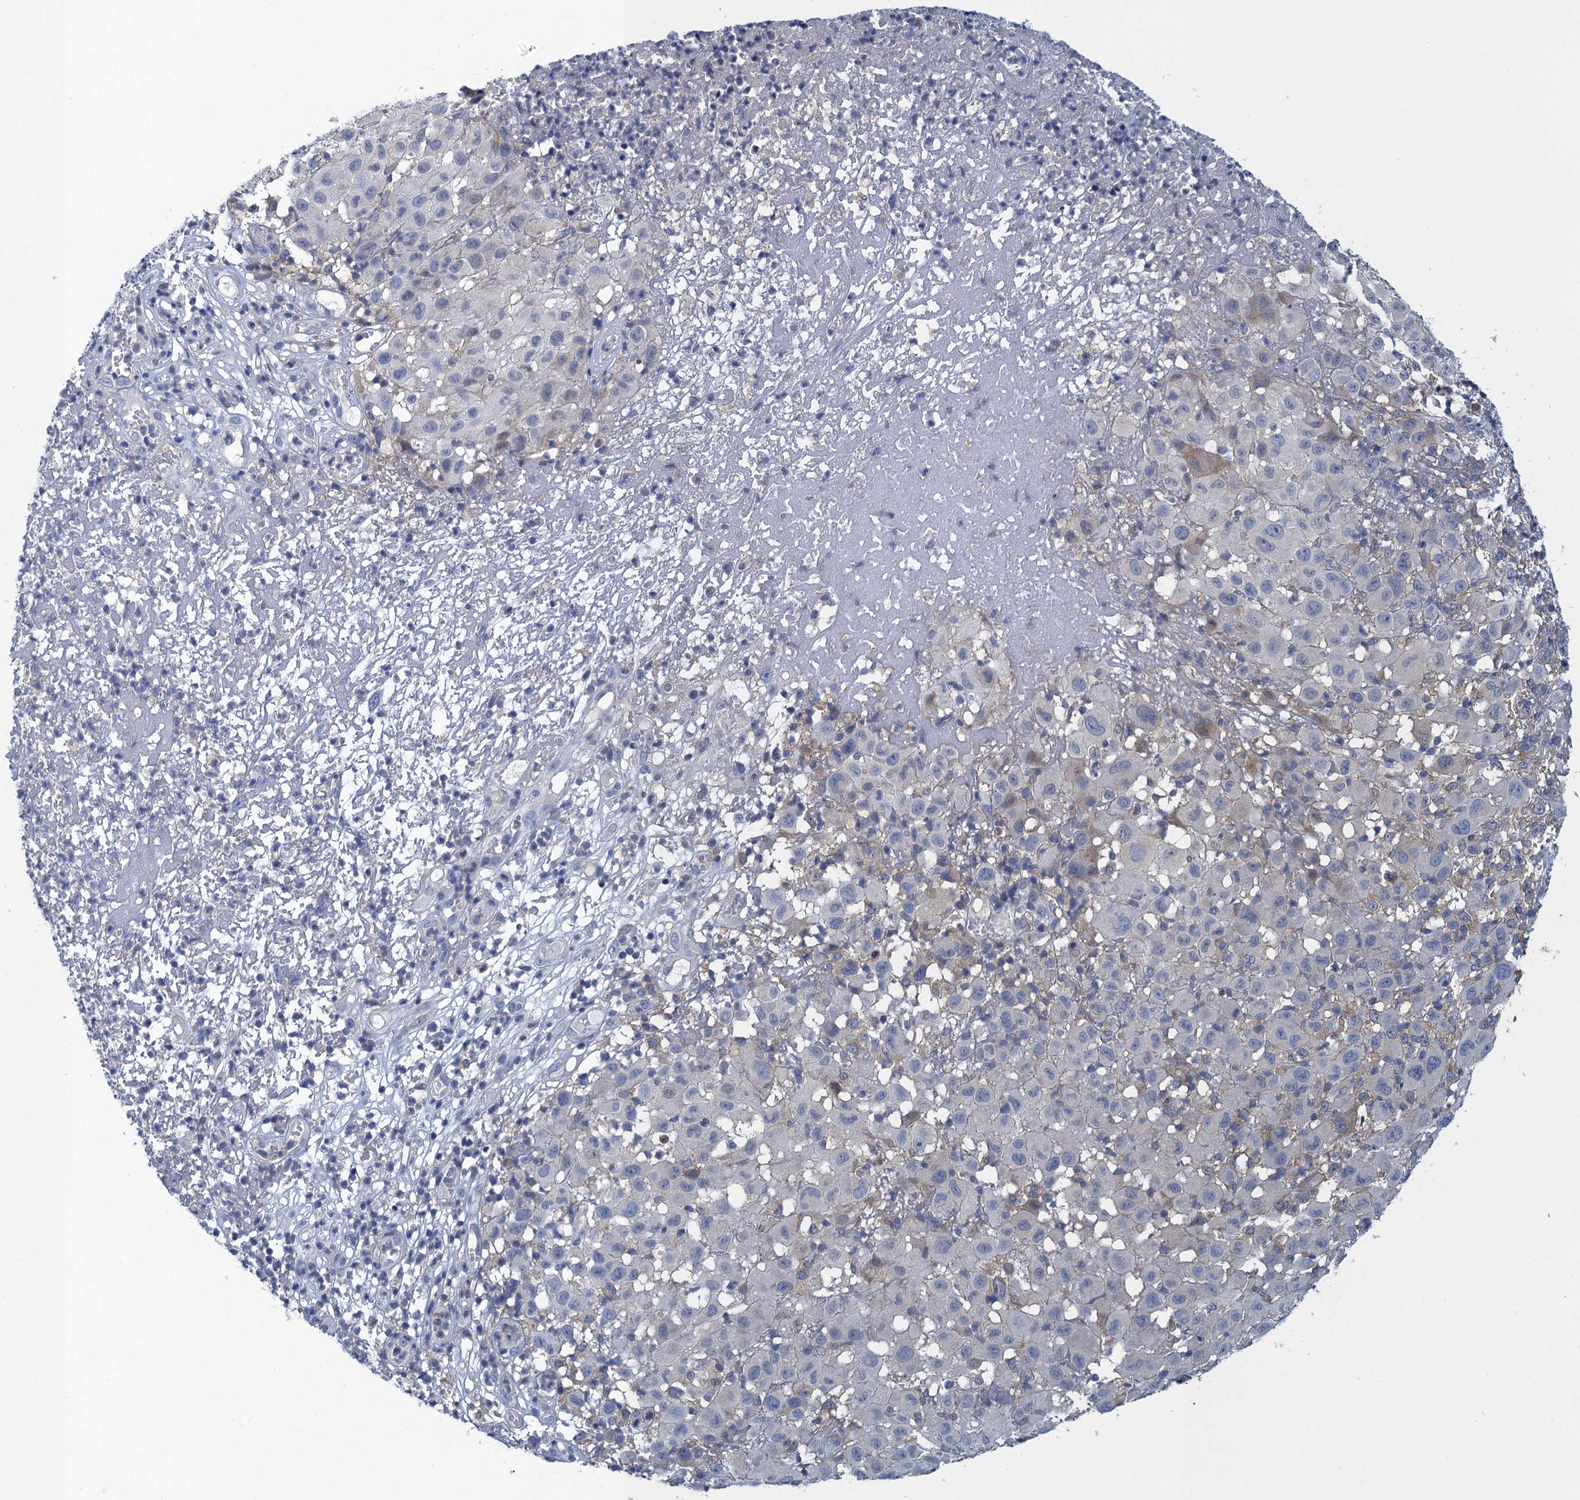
{"staining": {"intensity": "negative", "quantity": "none", "location": "none"}, "tissue": "melanoma", "cell_type": "Tumor cells", "image_type": "cancer", "snomed": [{"axis": "morphology", "description": "Malignant melanoma, NOS"}, {"axis": "topography", "description": "Skin"}], "caption": "Melanoma was stained to show a protein in brown. There is no significant expression in tumor cells.", "gene": "NCKAP1L", "patient": {"sex": "male", "age": 73}}